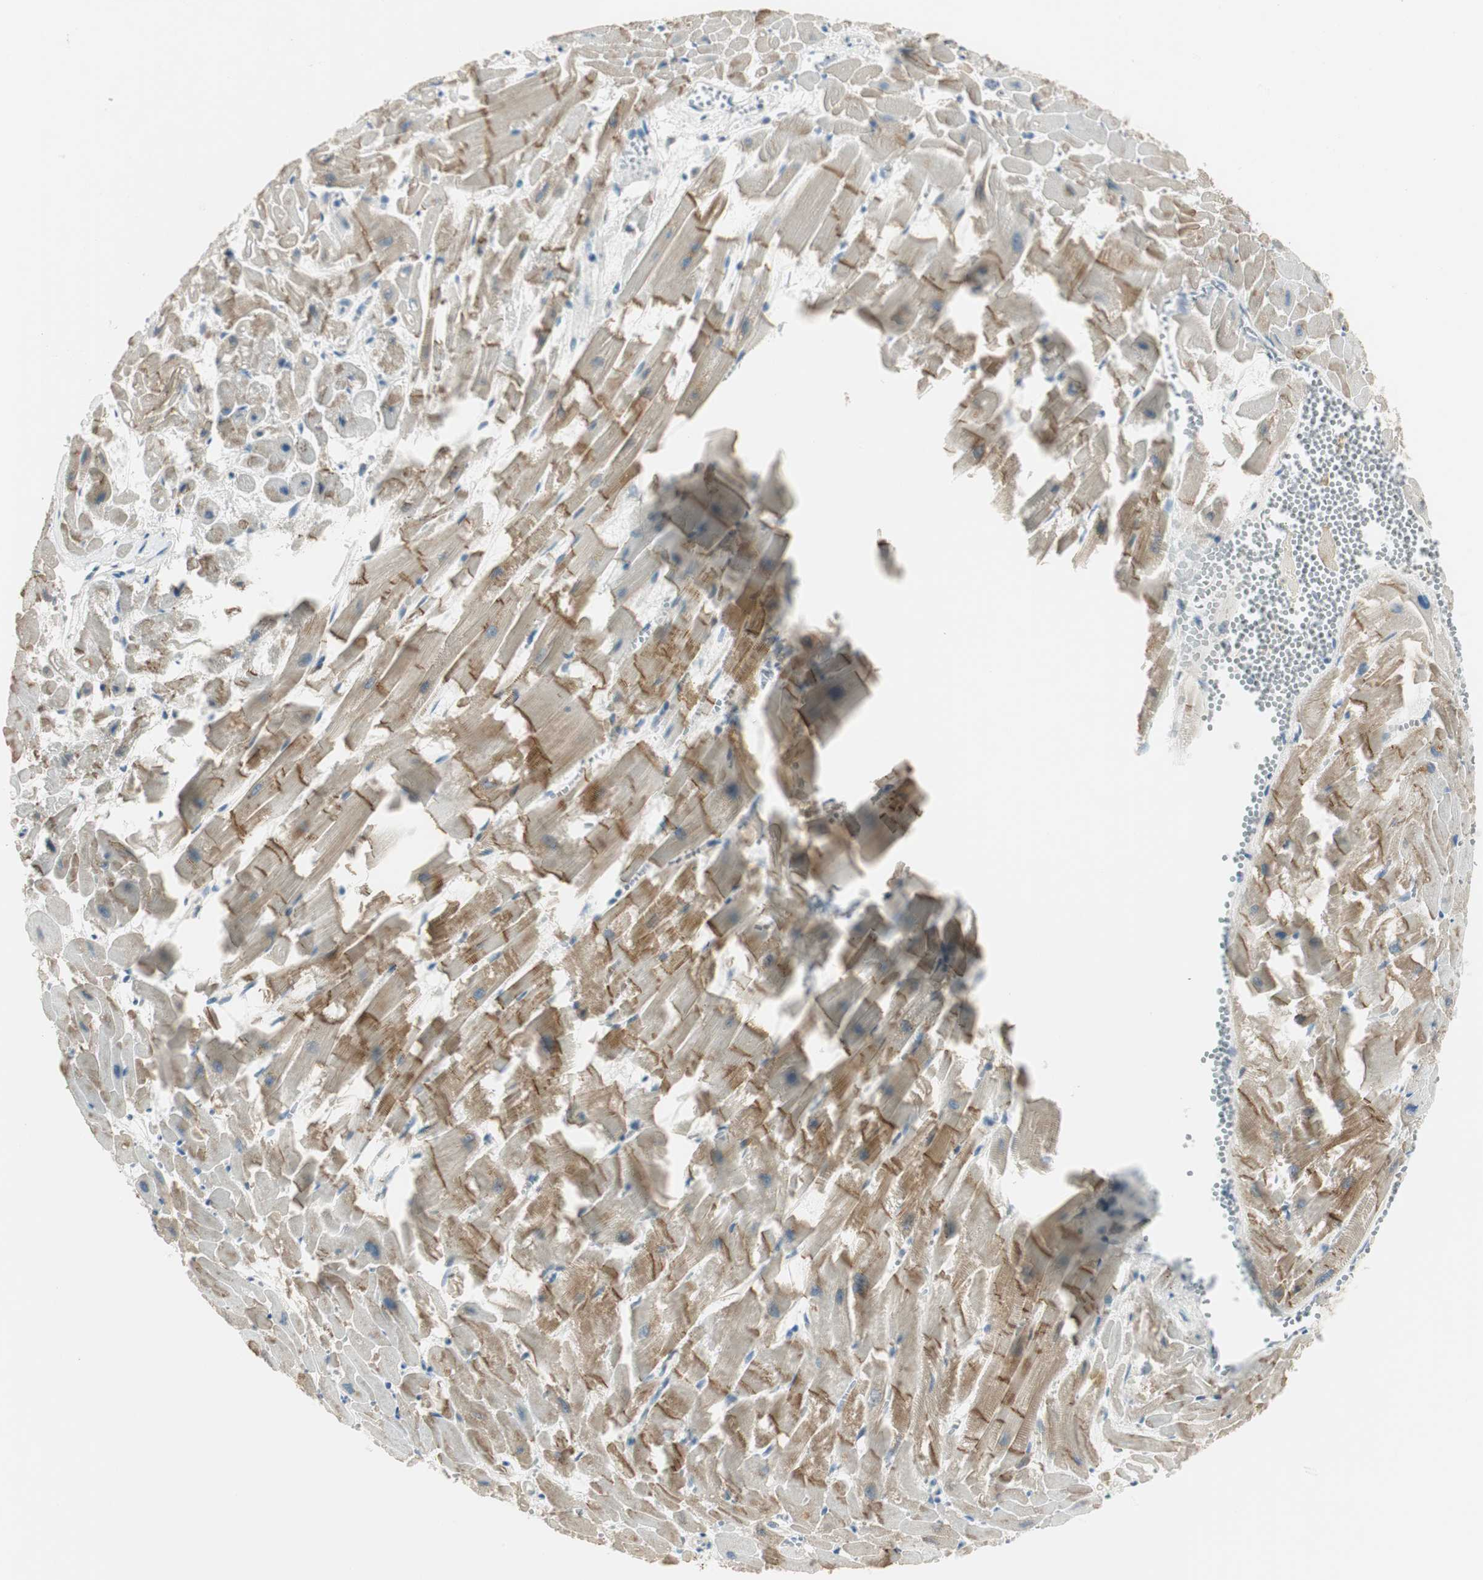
{"staining": {"intensity": "weak", "quantity": ">75%", "location": "cytoplasmic/membranous"}, "tissue": "heart muscle", "cell_type": "Cardiomyocytes", "image_type": "normal", "snomed": [{"axis": "morphology", "description": "Normal tissue, NOS"}, {"axis": "topography", "description": "Heart"}], "caption": "Protein staining shows weak cytoplasmic/membranous staining in approximately >75% of cardiomyocytes in benign heart muscle.", "gene": "PCDHB15", "patient": {"sex": "female", "age": 19}}